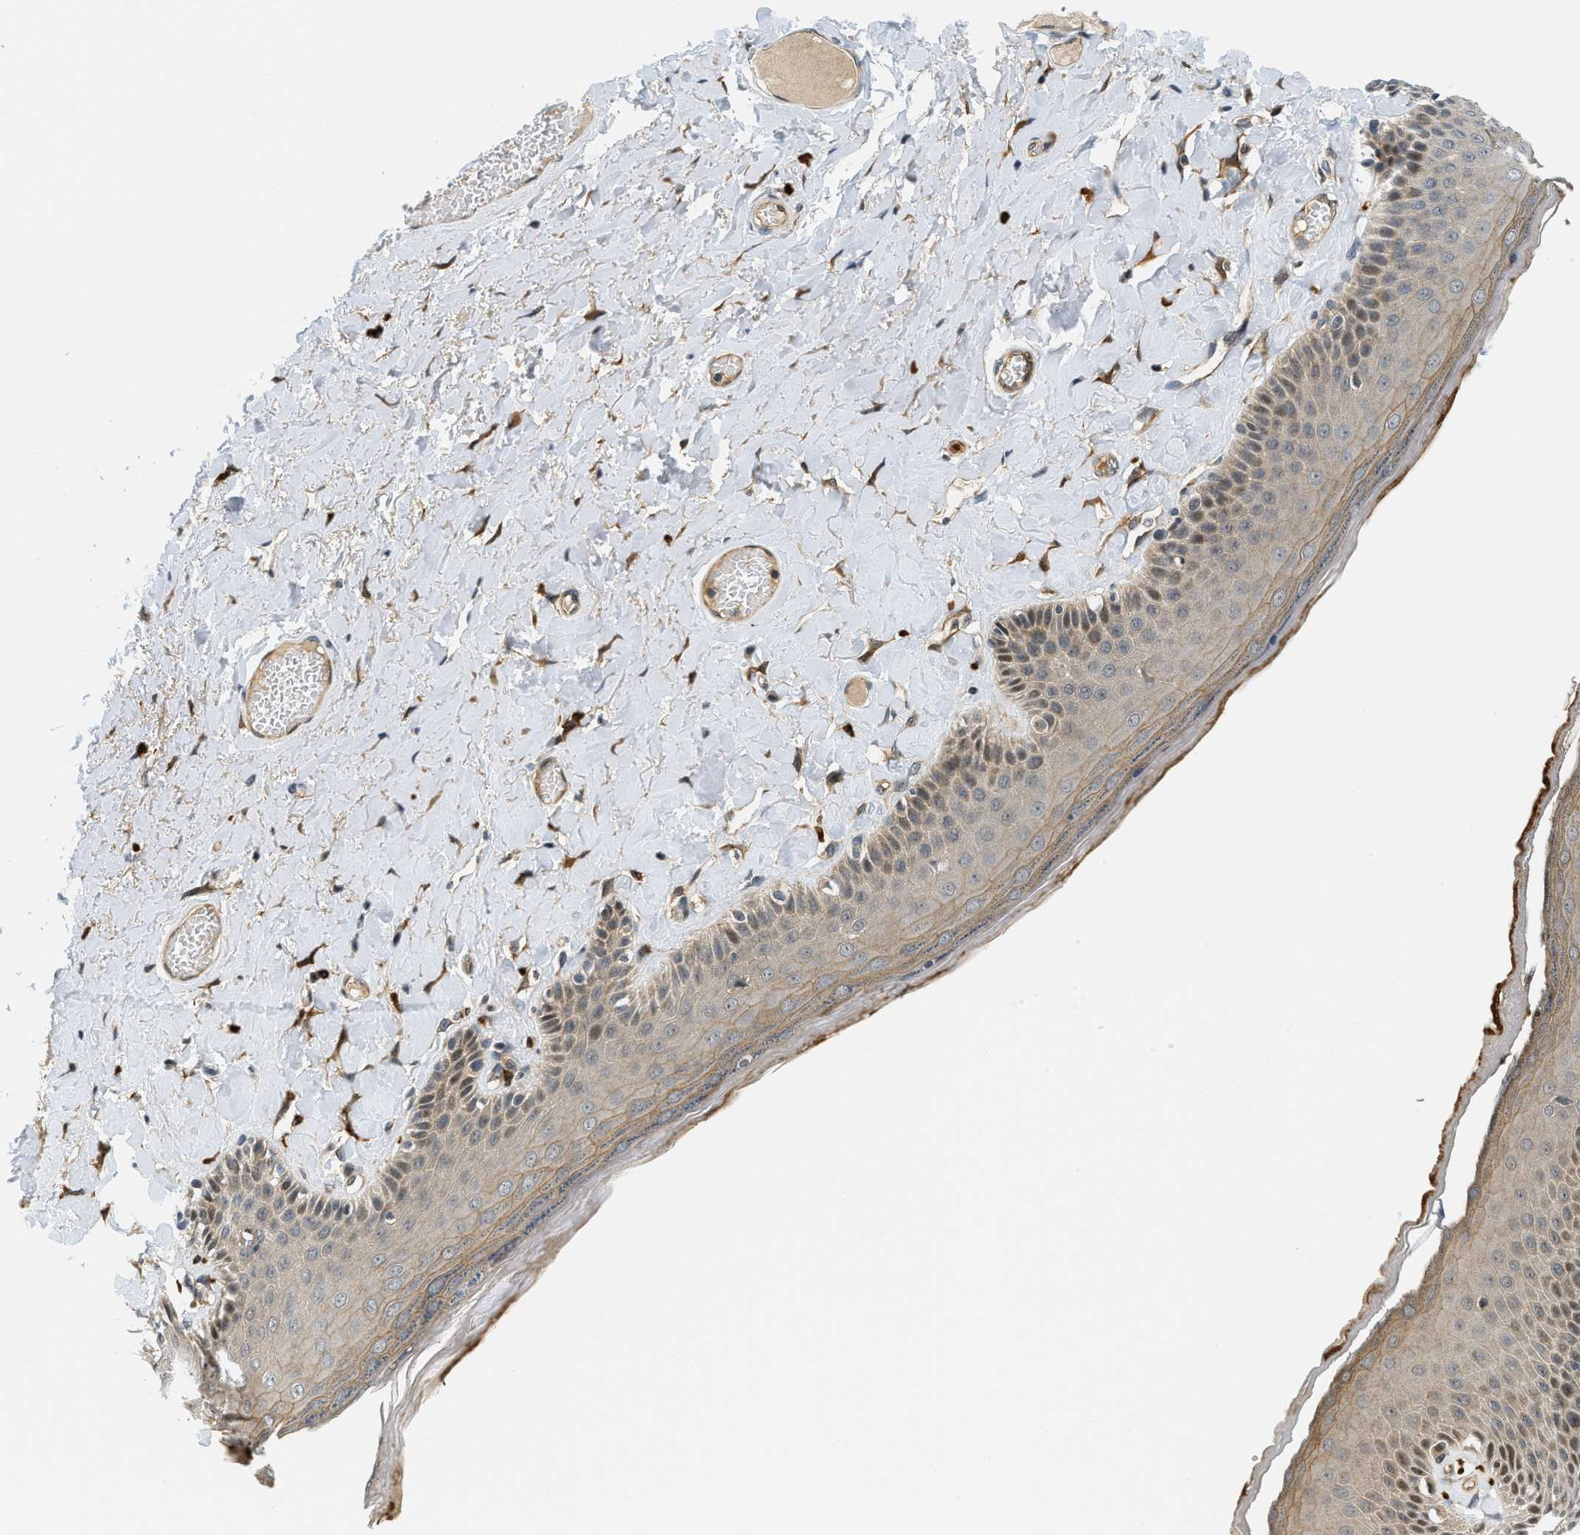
{"staining": {"intensity": "moderate", "quantity": "<25%", "location": "cytoplasmic/membranous,nuclear"}, "tissue": "skin", "cell_type": "Epidermal cells", "image_type": "normal", "snomed": [{"axis": "morphology", "description": "Normal tissue, NOS"}, {"axis": "topography", "description": "Anal"}], "caption": "Human skin stained for a protein (brown) reveals moderate cytoplasmic/membranous,nuclear positive staining in about <25% of epidermal cells.", "gene": "KMT2A", "patient": {"sex": "male", "age": 69}}